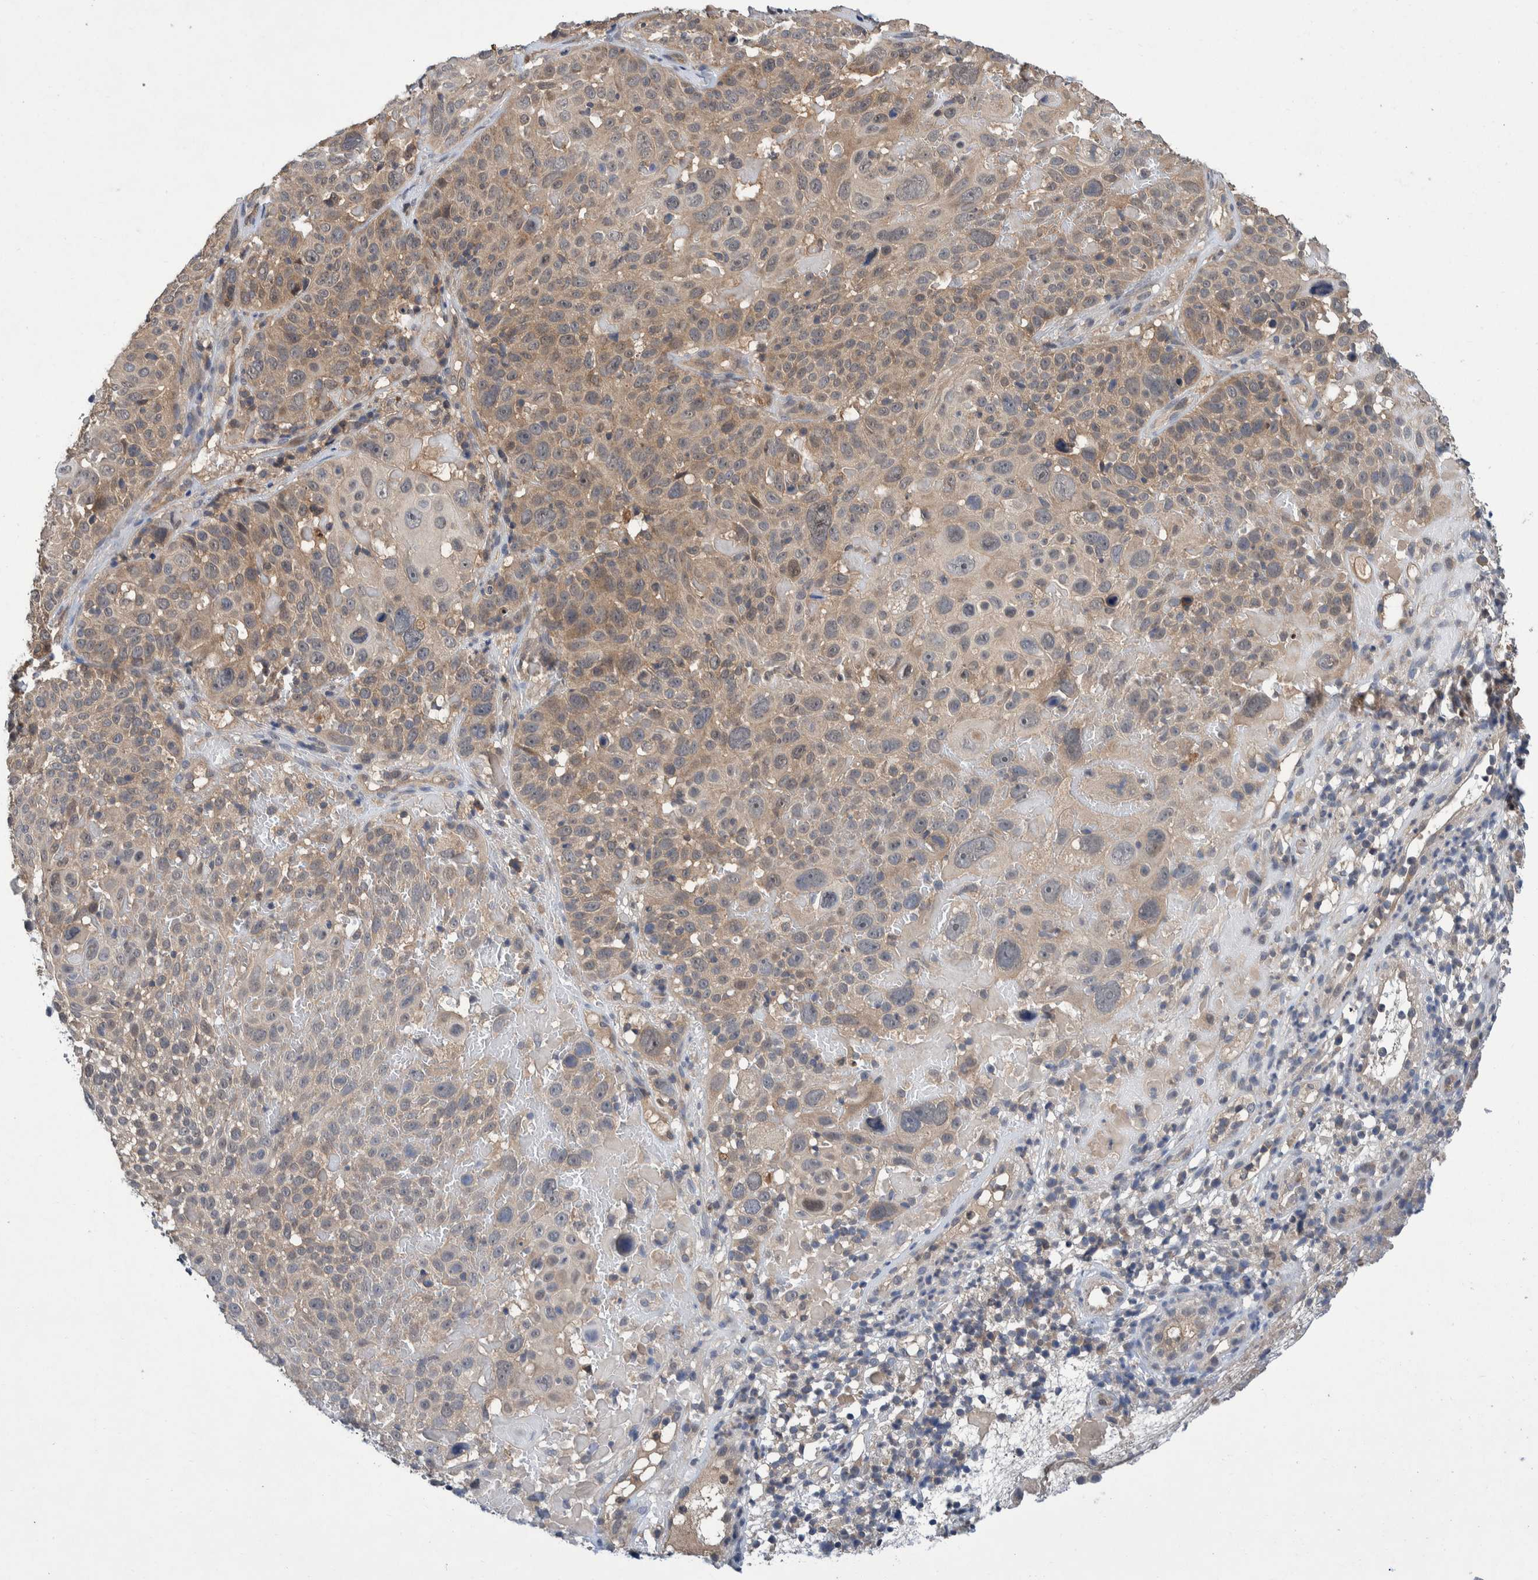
{"staining": {"intensity": "weak", "quantity": ">75%", "location": "cytoplasmic/membranous"}, "tissue": "cervical cancer", "cell_type": "Tumor cells", "image_type": "cancer", "snomed": [{"axis": "morphology", "description": "Squamous cell carcinoma, NOS"}, {"axis": "topography", "description": "Cervix"}], "caption": "Tumor cells reveal low levels of weak cytoplasmic/membranous staining in about >75% of cells in squamous cell carcinoma (cervical). (brown staining indicates protein expression, while blue staining denotes nuclei).", "gene": "PLPBP", "patient": {"sex": "female", "age": 74}}